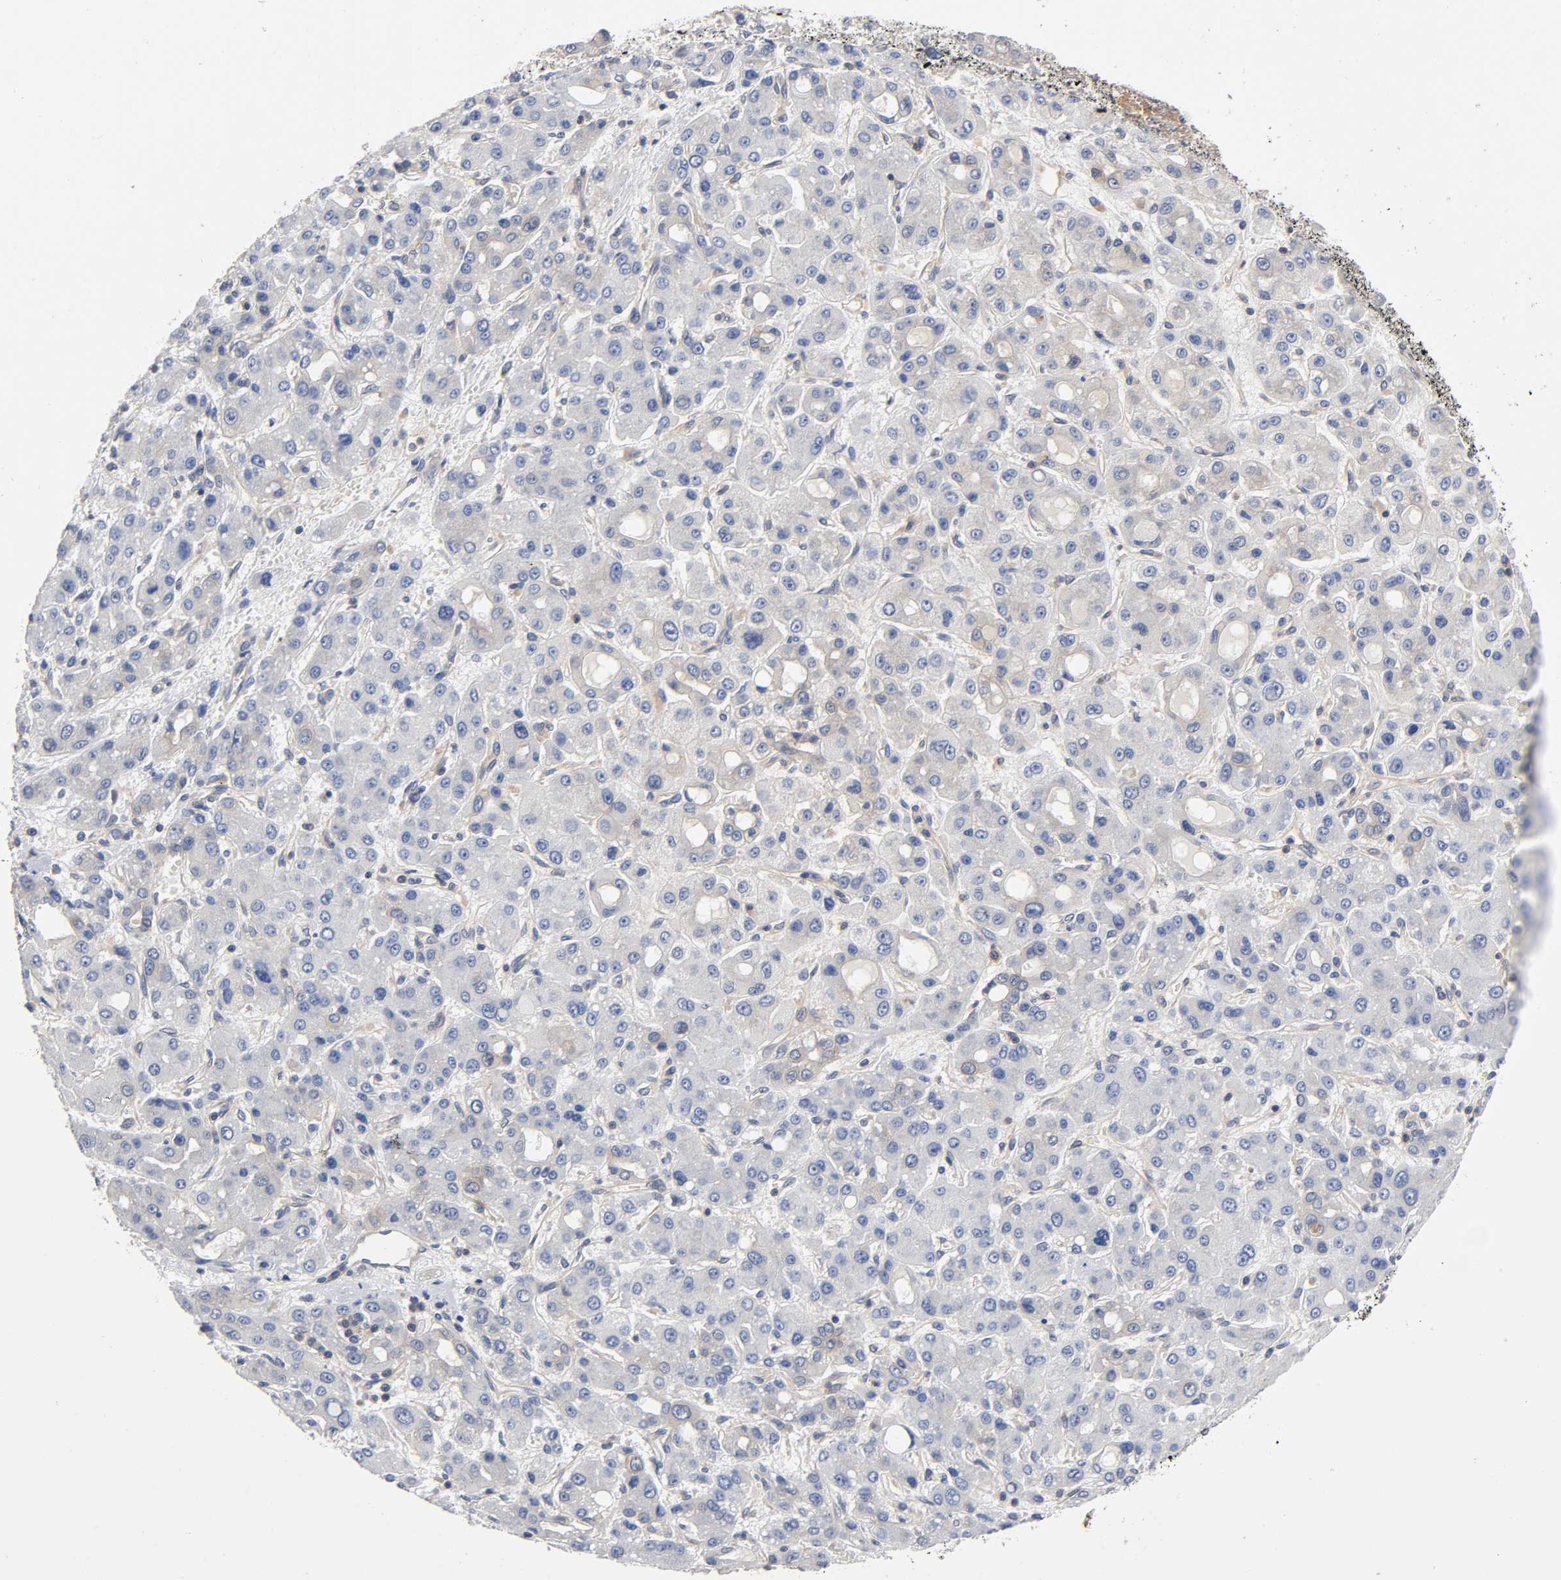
{"staining": {"intensity": "weak", "quantity": "<25%", "location": "cytoplasmic/membranous"}, "tissue": "liver cancer", "cell_type": "Tumor cells", "image_type": "cancer", "snomed": [{"axis": "morphology", "description": "Carcinoma, Hepatocellular, NOS"}, {"axis": "topography", "description": "Liver"}], "caption": "There is no significant expression in tumor cells of liver hepatocellular carcinoma.", "gene": "PRKAB1", "patient": {"sex": "male", "age": 55}}